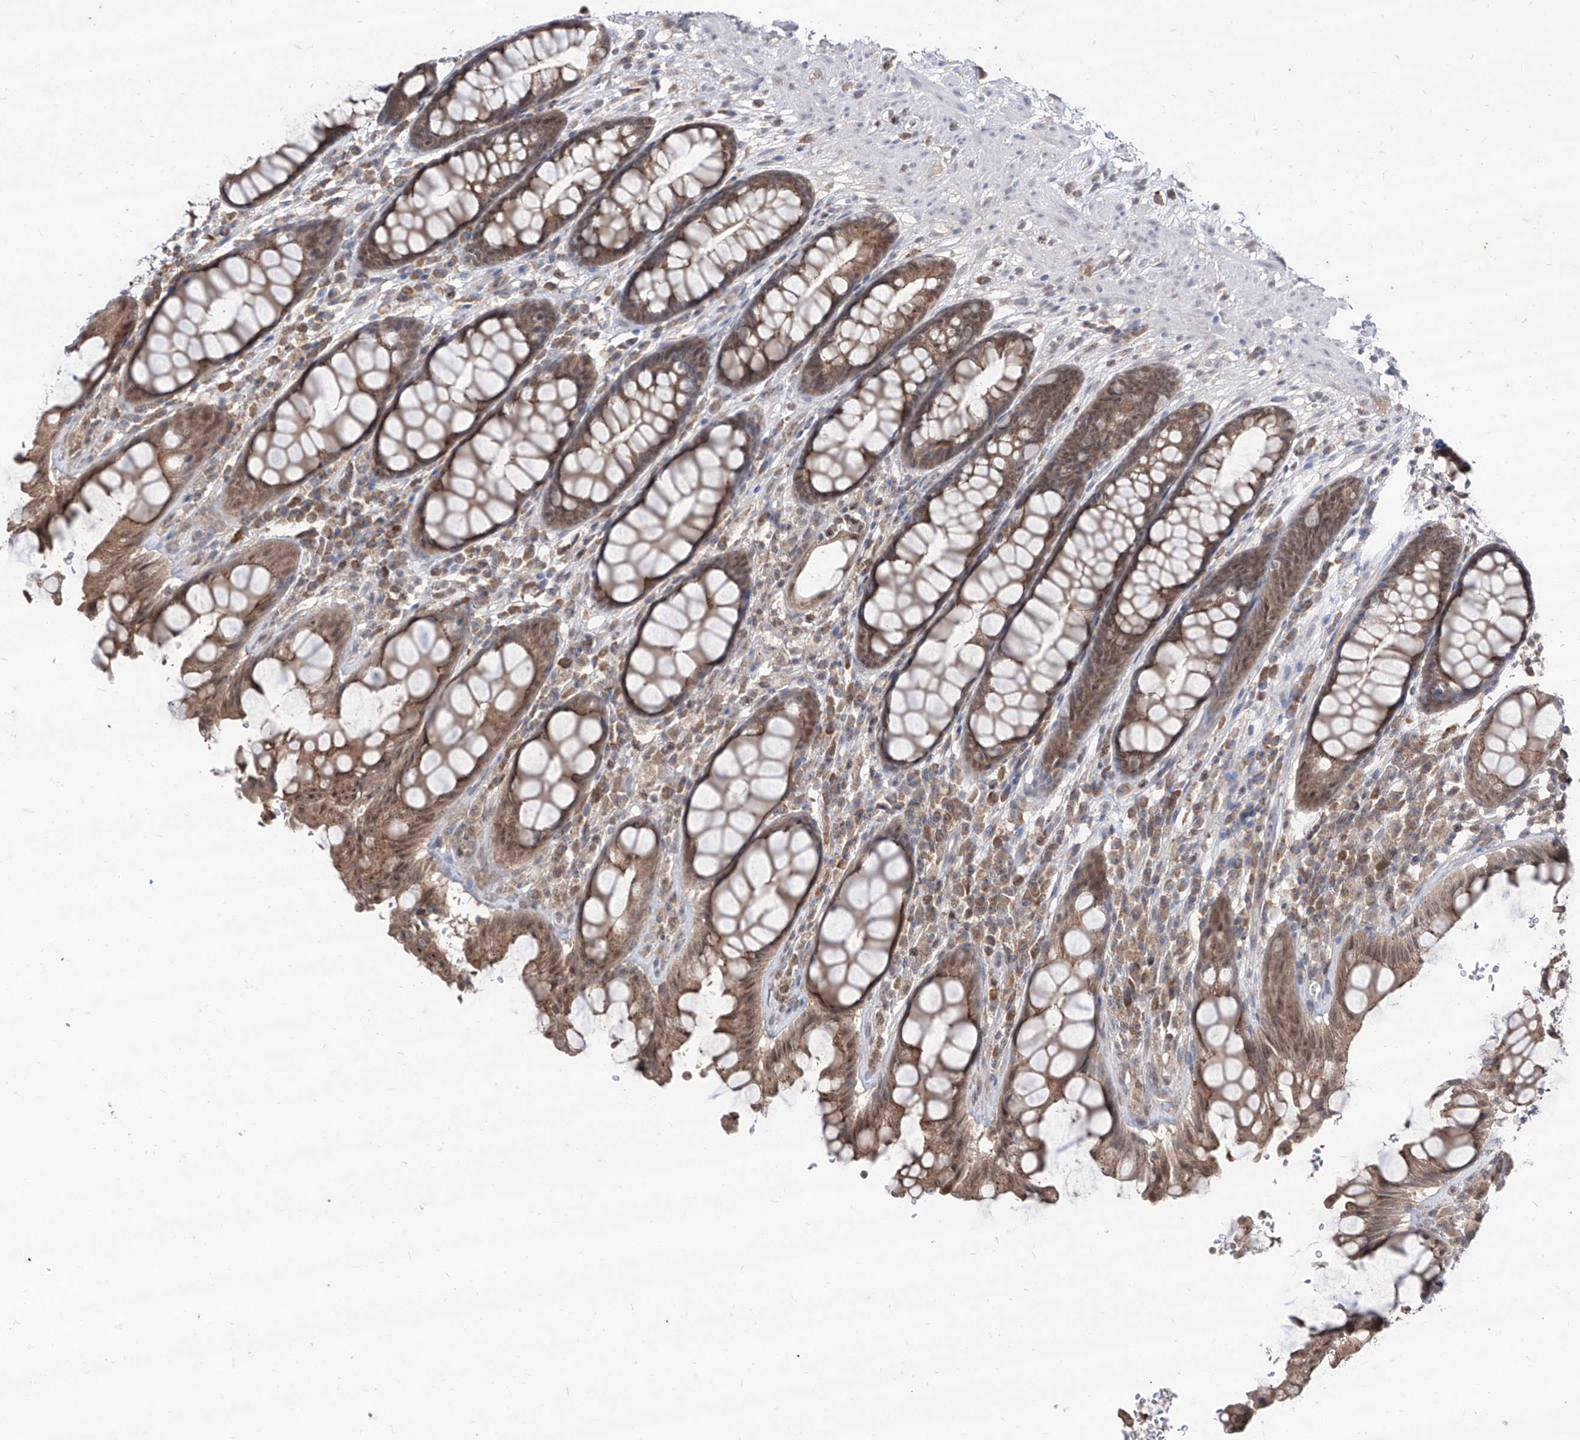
{"staining": {"intensity": "moderate", "quantity": ">75%", "location": "cytoplasmic/membranous,nuclear"}, "tissue": "rectum", "cell_type": "Glandular cells", "image_type": "normal", "snomed": [{"axis": "morphology", "description": "Normal tissue, NOS"}, {"axis": "topography", "description": "Rectum"}], "caption": "Rectum stained with immunohistochemistry shows moderate cytoplasmic/membranous,nuclear expression in approximately >75% of glandular cells. The protein of interest is shown in brown color, while the nuclei are stained blue.", "gene": "BROX", "patient": {"sex": "male", "age": 64}}